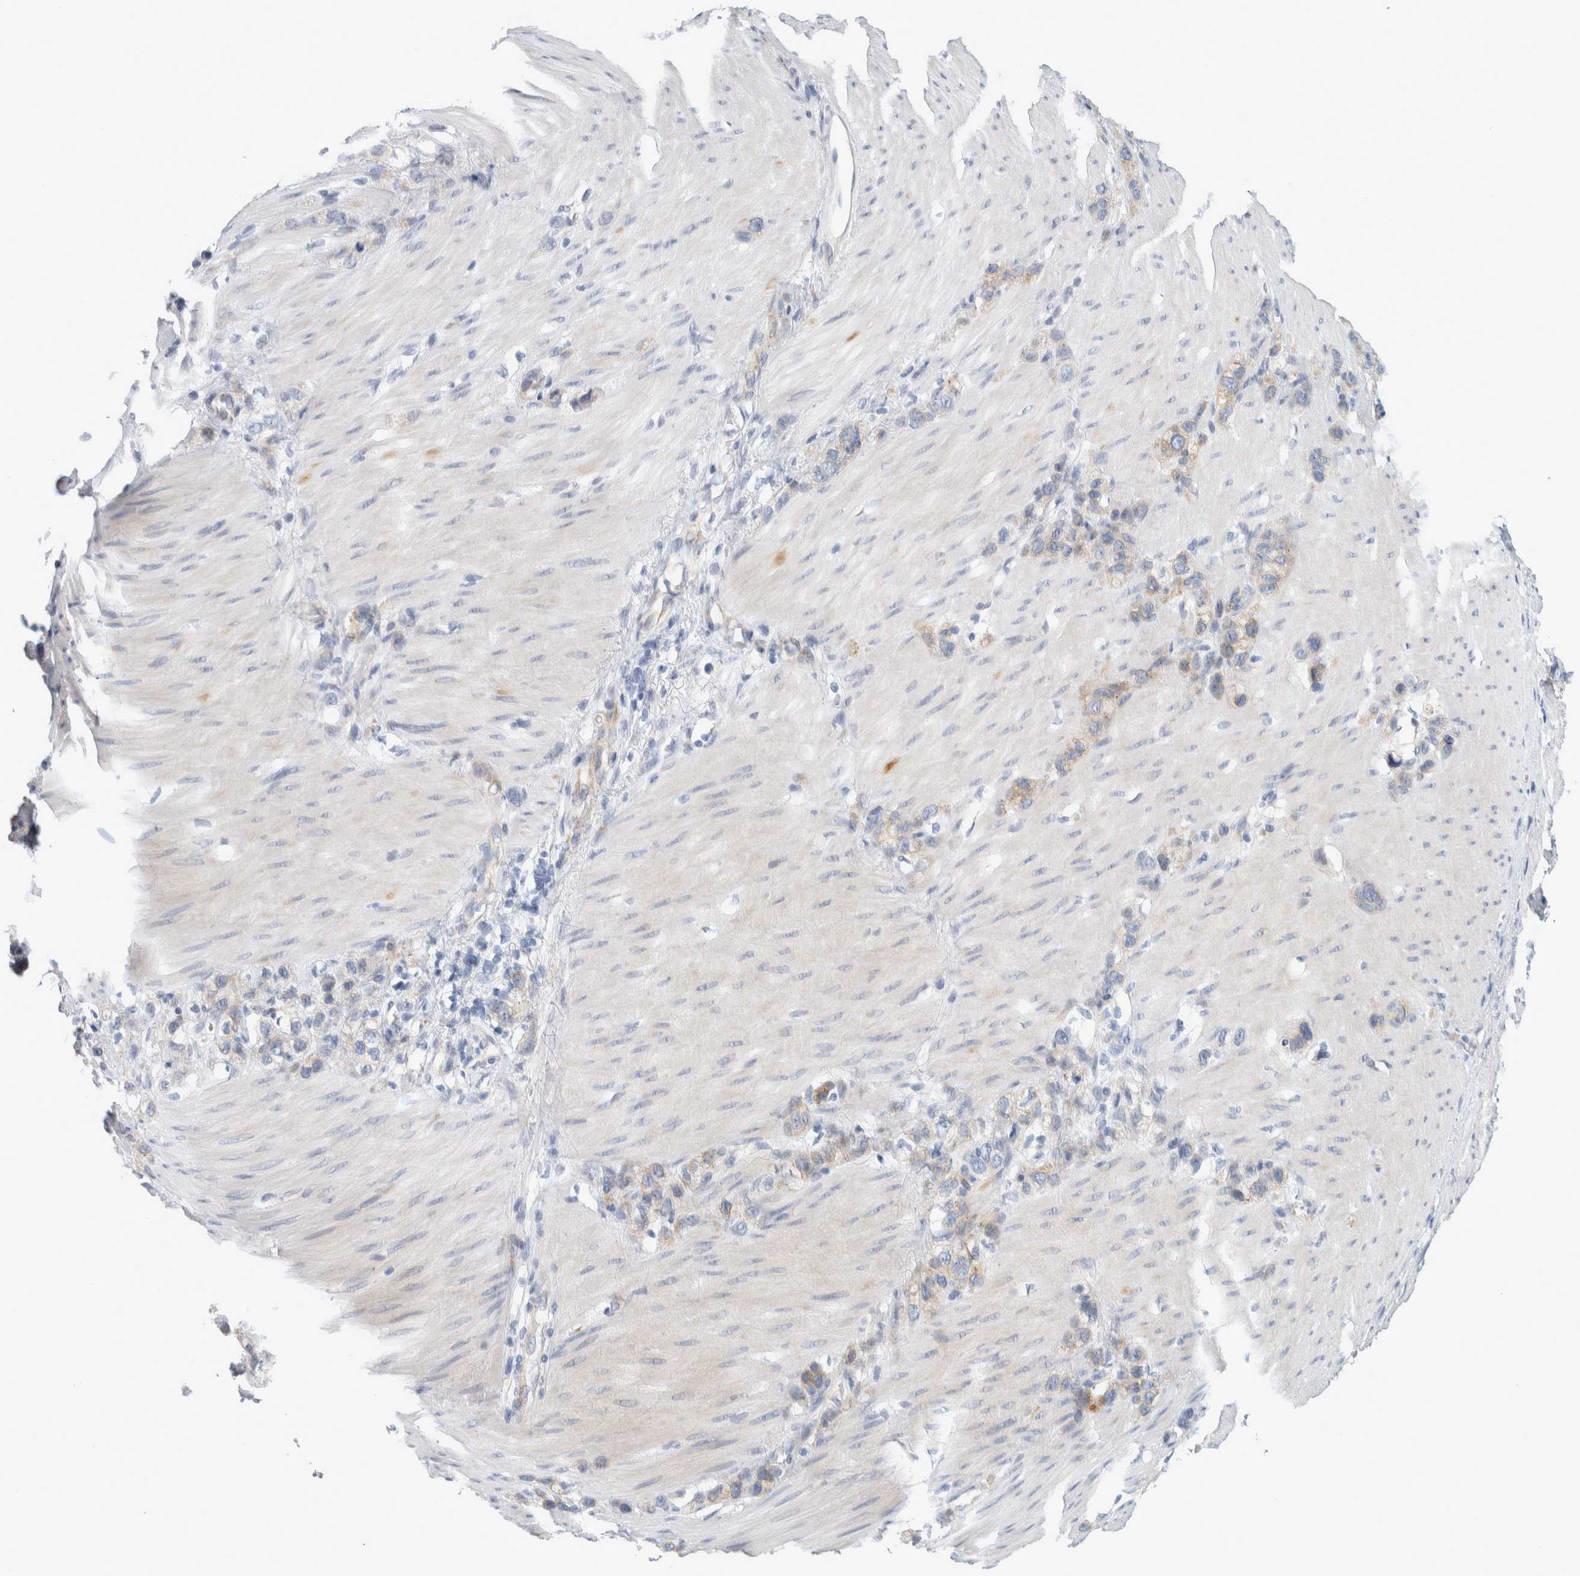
{"staining": {"intensity": "weak", "quantity": "<25%", "location": "cytoplasmic/membranous"}, "tissue": "stomach cancer", "cell_type": "Tumor cells", "image_type": "cancer", "snomed": [{"axis": "morphology", "description": "Normal tissue, NOS"}, {"axis": "morphology", "description": "Adenocarcinoma, NOS"}, {"axis": "morphology", "description": "Adenocarcinoma, High grade"}, {"axis": "topography", "description": "Stomach, upper"}, {"axis": "topography", "description": "Stomach"}], "caption": "High magnification brightfield microscopy of stomach high-grade adenocarcinoma stained with DAB (brown) and counterstained with hematoxylin (blue): tumor cells show no significant positivity.", "gene": "B3GNT3", "patient": {"sex": "female", "age": 65}}